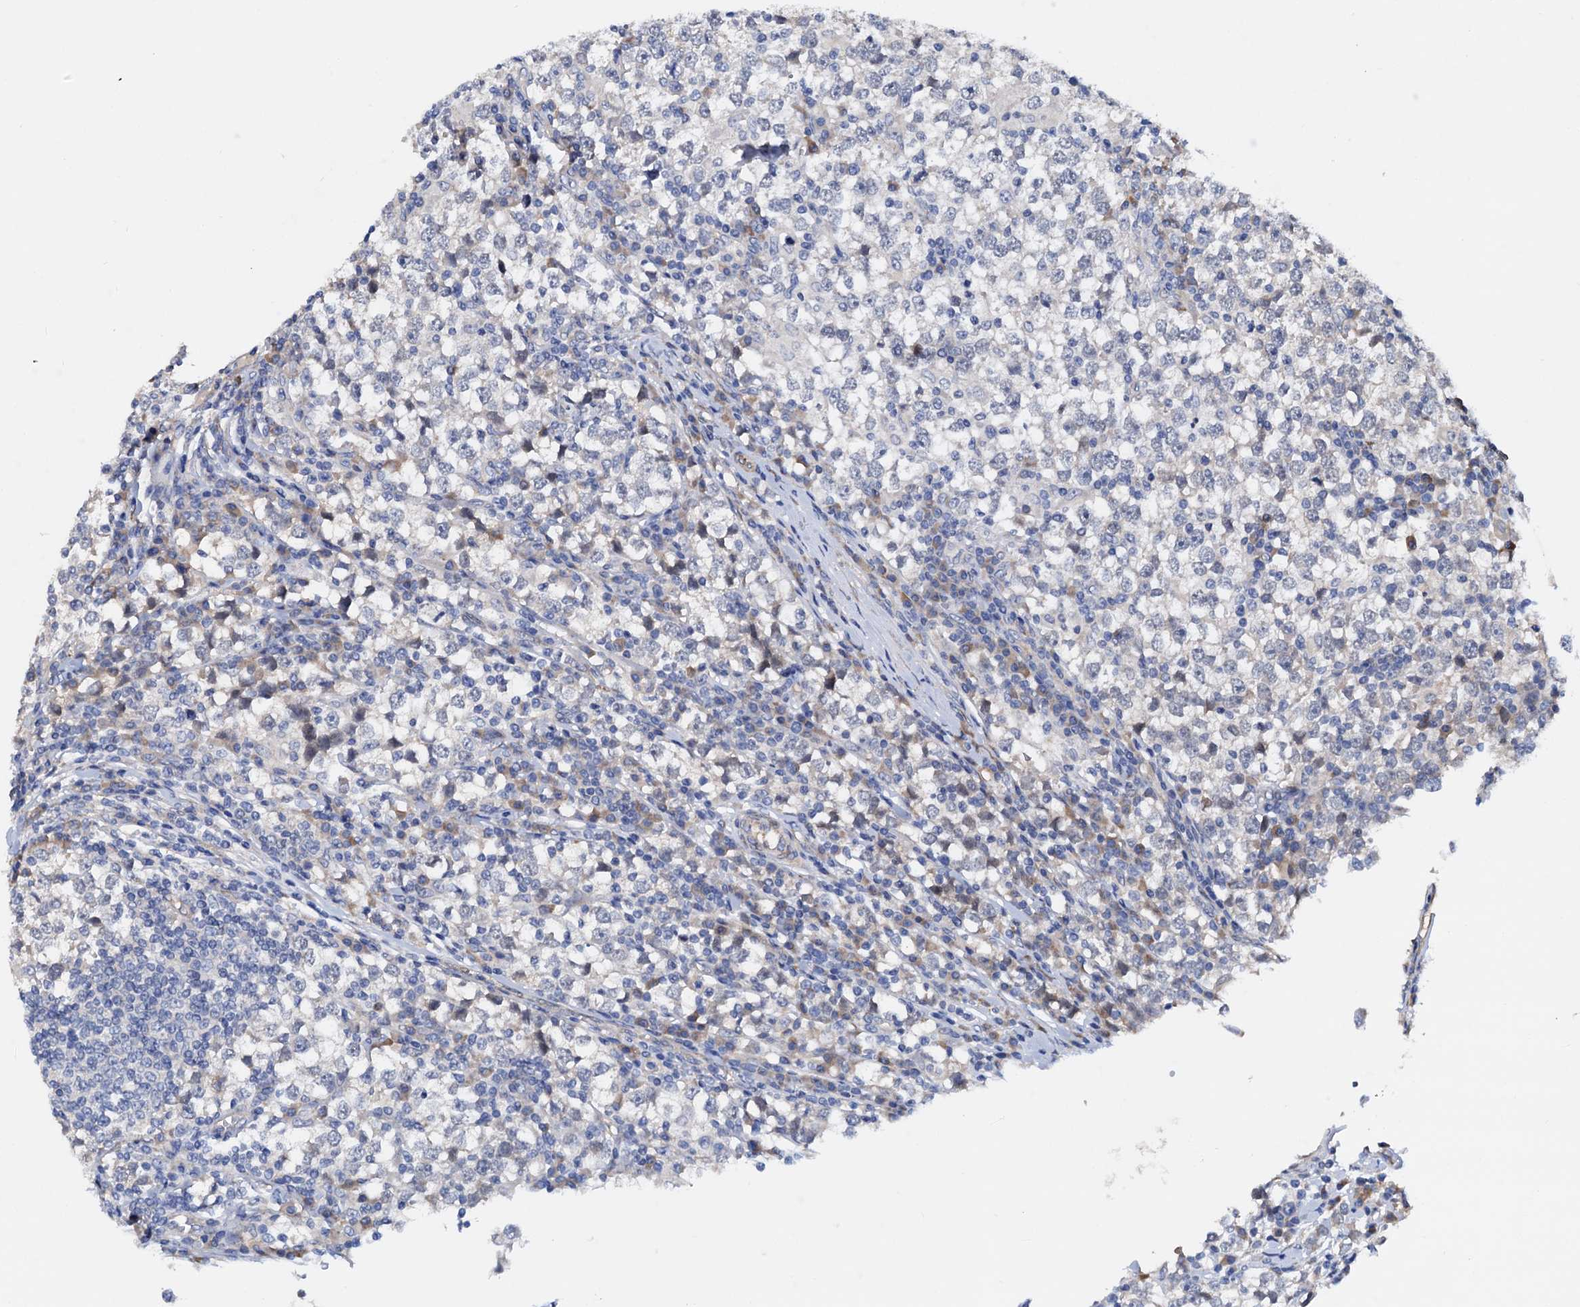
{"staining": {"intensity": "negative", "quantity": "none", "location": "none"}, "tissue": "testis cancer", "cell_type": "Tumor cells", "image_type": "cancer", "snomed": [{"axis": "morphology", "description": "Seminoma, NOS"}, {"axis": "topography", "description": "Testis"}], "caption": "The photomicrograph demonstrates no staining of tumor cells in testis seminoma.", "gene": "RASSF9", "patient": {"sex": "male", "age": 65}}